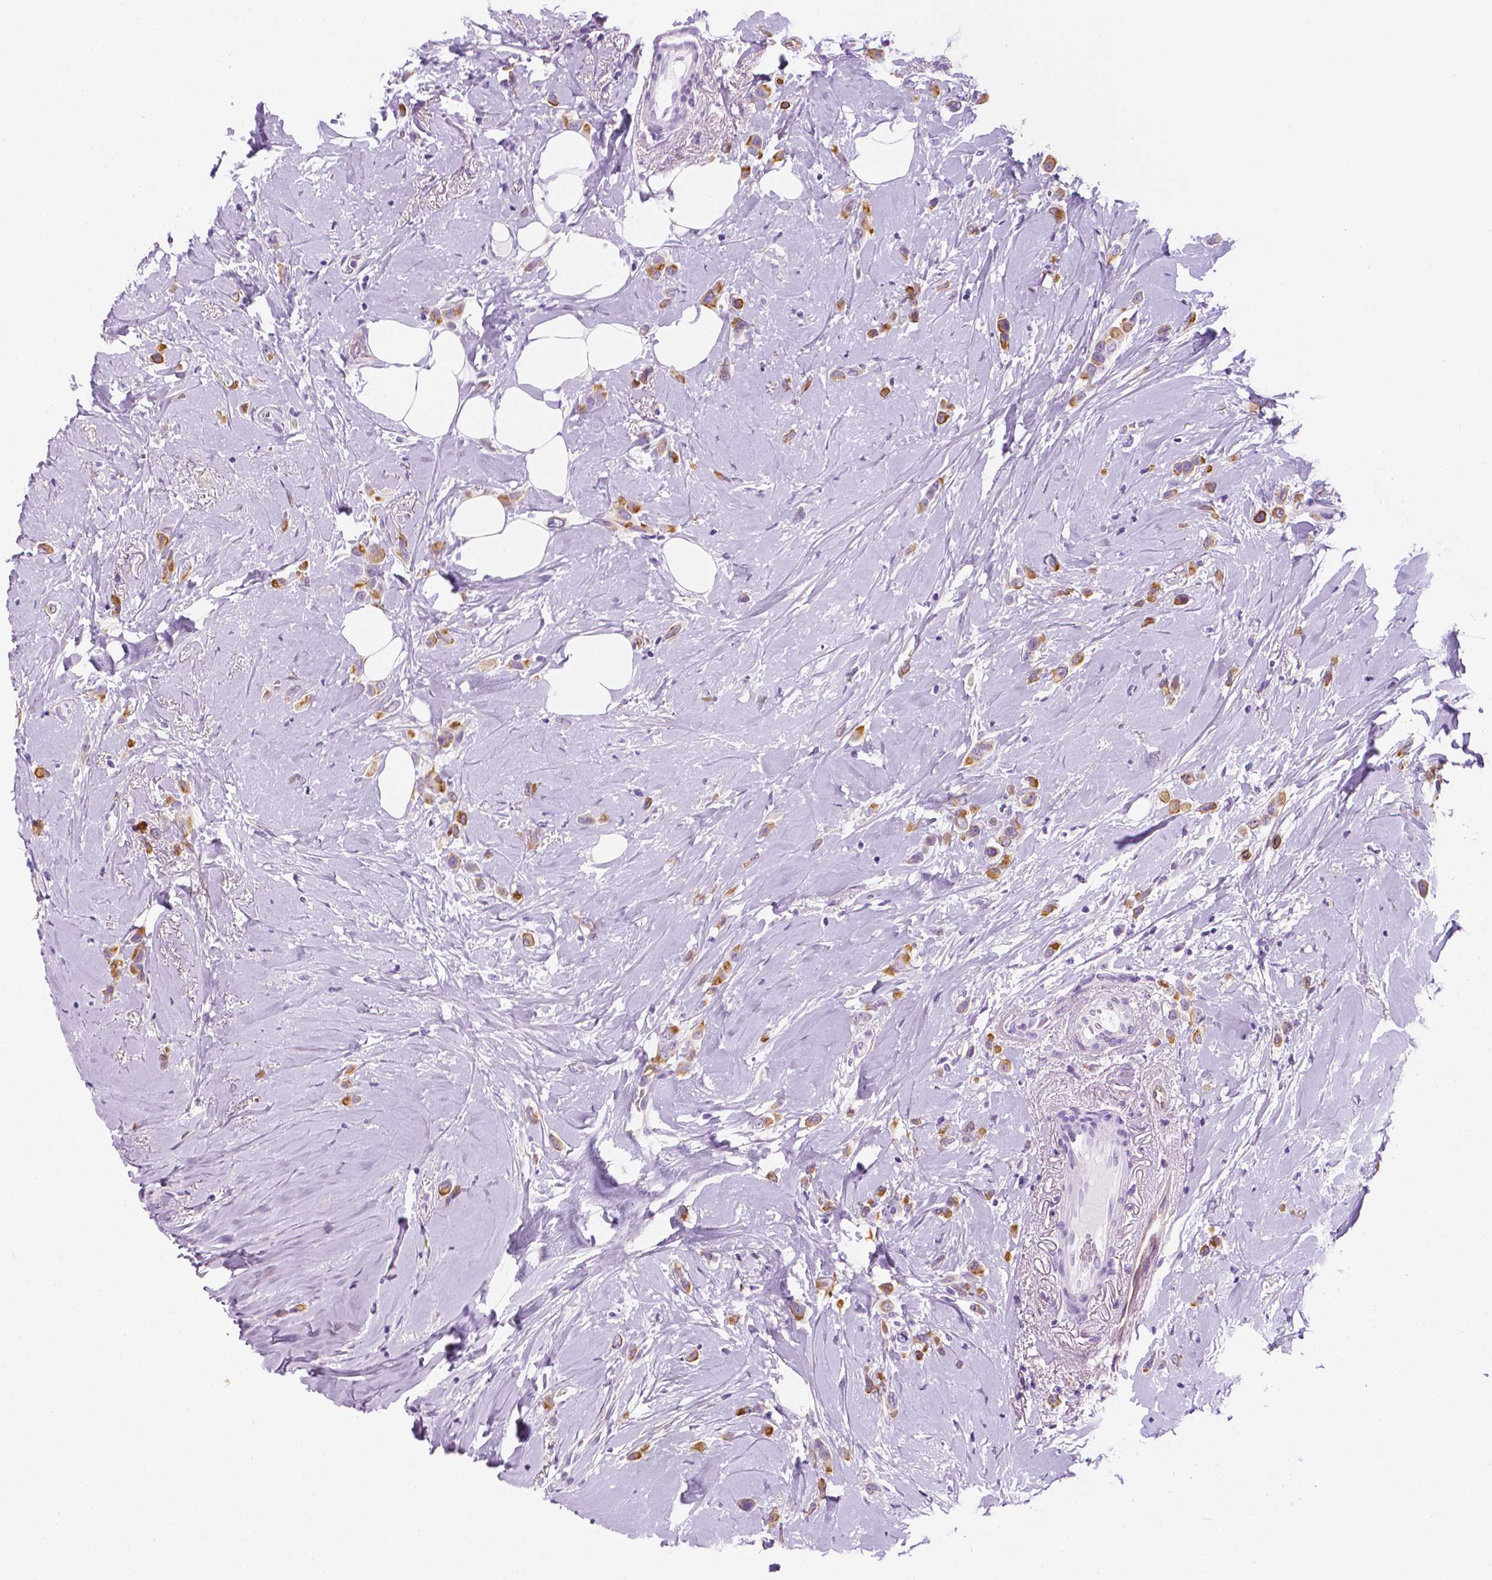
{"staining": {"intensity": "moderate", "quantity": ">75%", "location": "cytoplasmic/membranous"}, "tissue": "breast cancer", "cell_type": "Tumor cells", "image_type": "cancer", "snomed": [{"axis": "morphology", "description": "Lobular carcinoma"}, {"axis": "topography", "description": "Breast"}], "caption": "A medium amount of moderate cytoplasmic/membranous staining is identified in about >75% of tumor cells in lobular carcinoma (breast) tissue.", "gene": "PPL", "patient": {"sex": "female", "age": 66}}